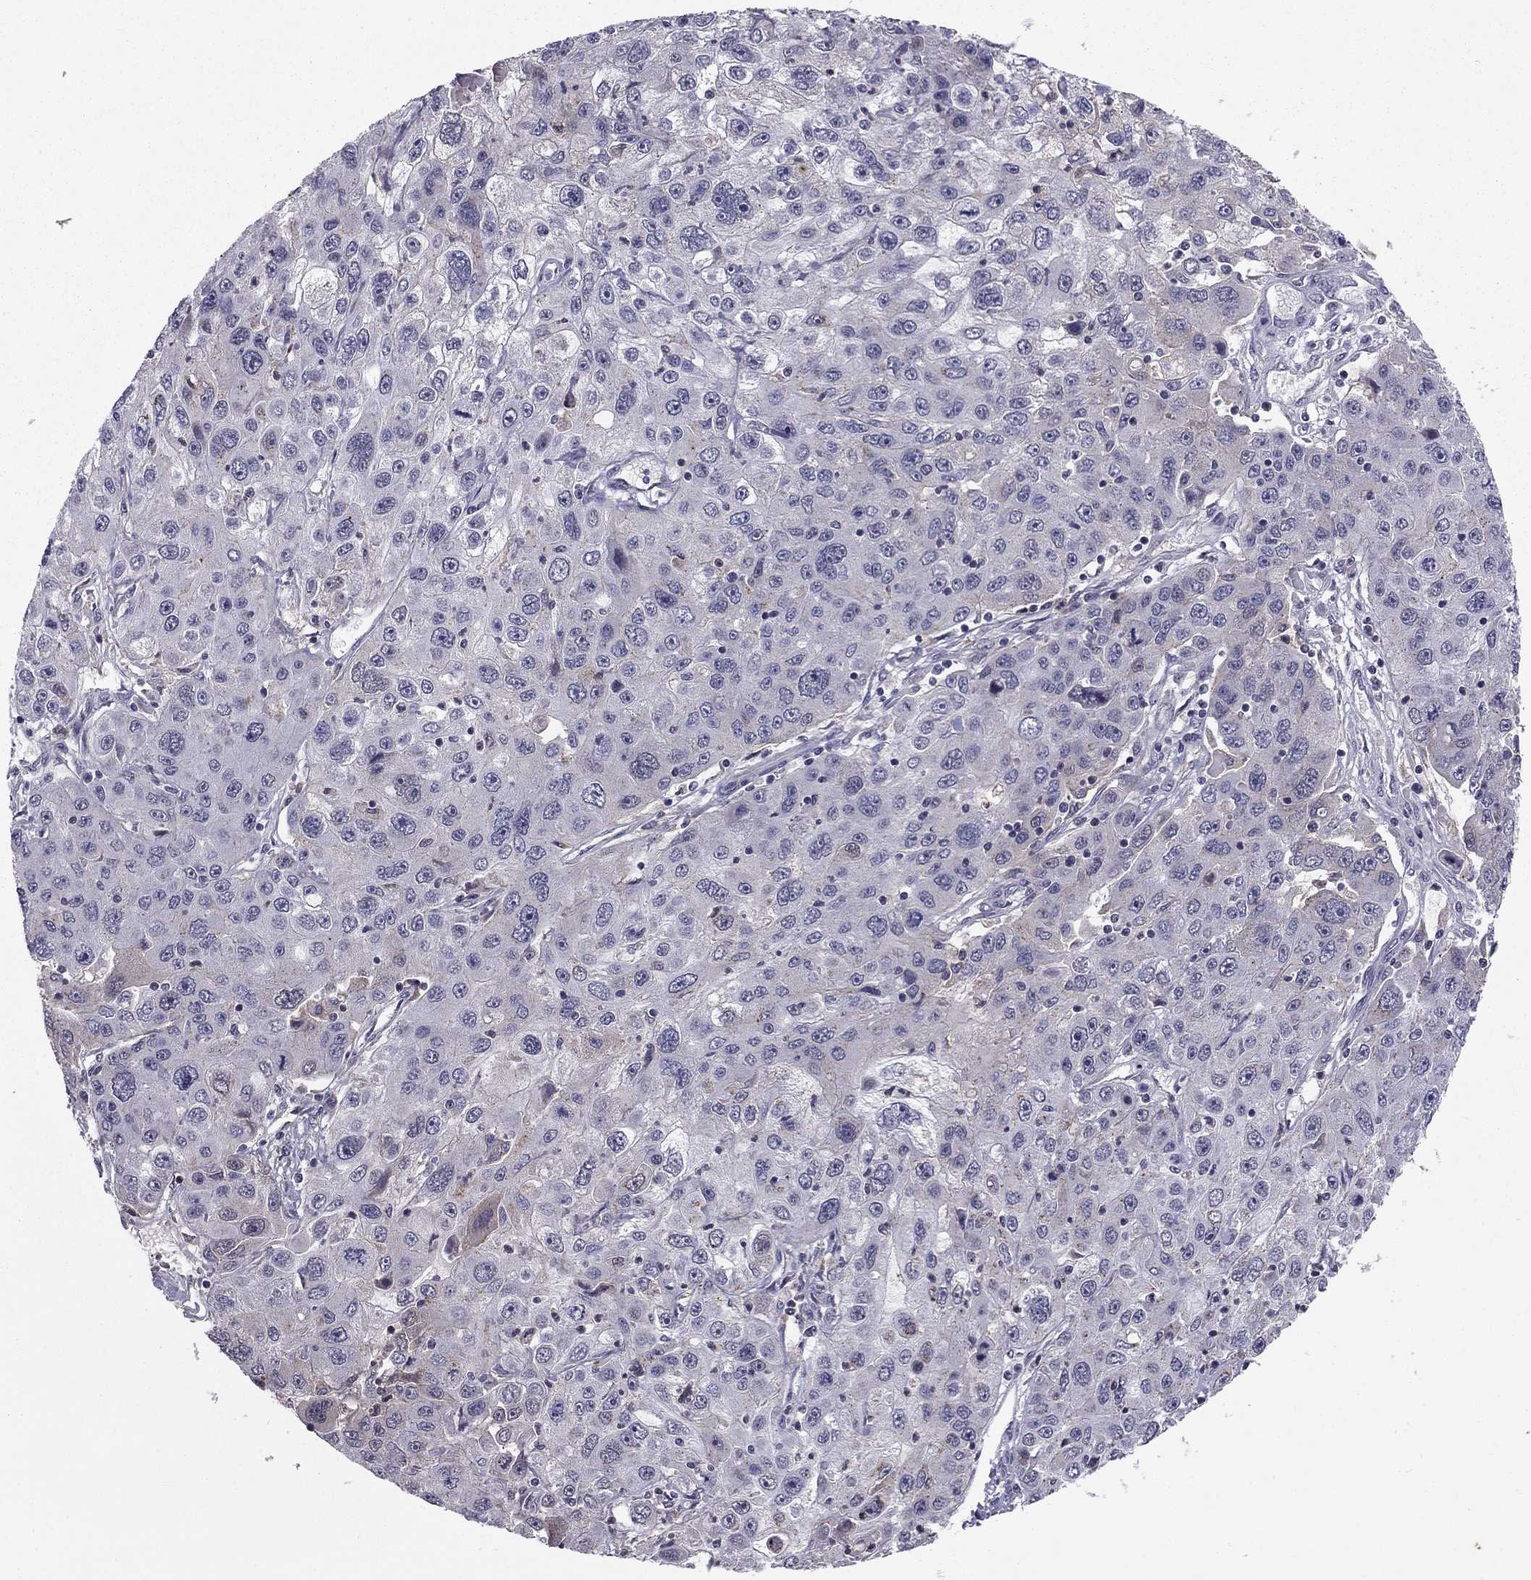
{"staining": {"intensity": "negative", "quantity": "none", "location": "none"}, "tissue": "stomach cancer", "cell_type": "Tumor cells", "image_type": "cancer", "snomed": [{"axis": "morphology", "description": "Adenocarcinoma, NOS"}, {"axis": "topography", "description": "Stomach"}], "caption": "Human stomach cancer stained for a protein using IHC demonstrates no expression in tumor cells.", "gene": "HCN1", "patient": {"sex": "male", "age": 56}}